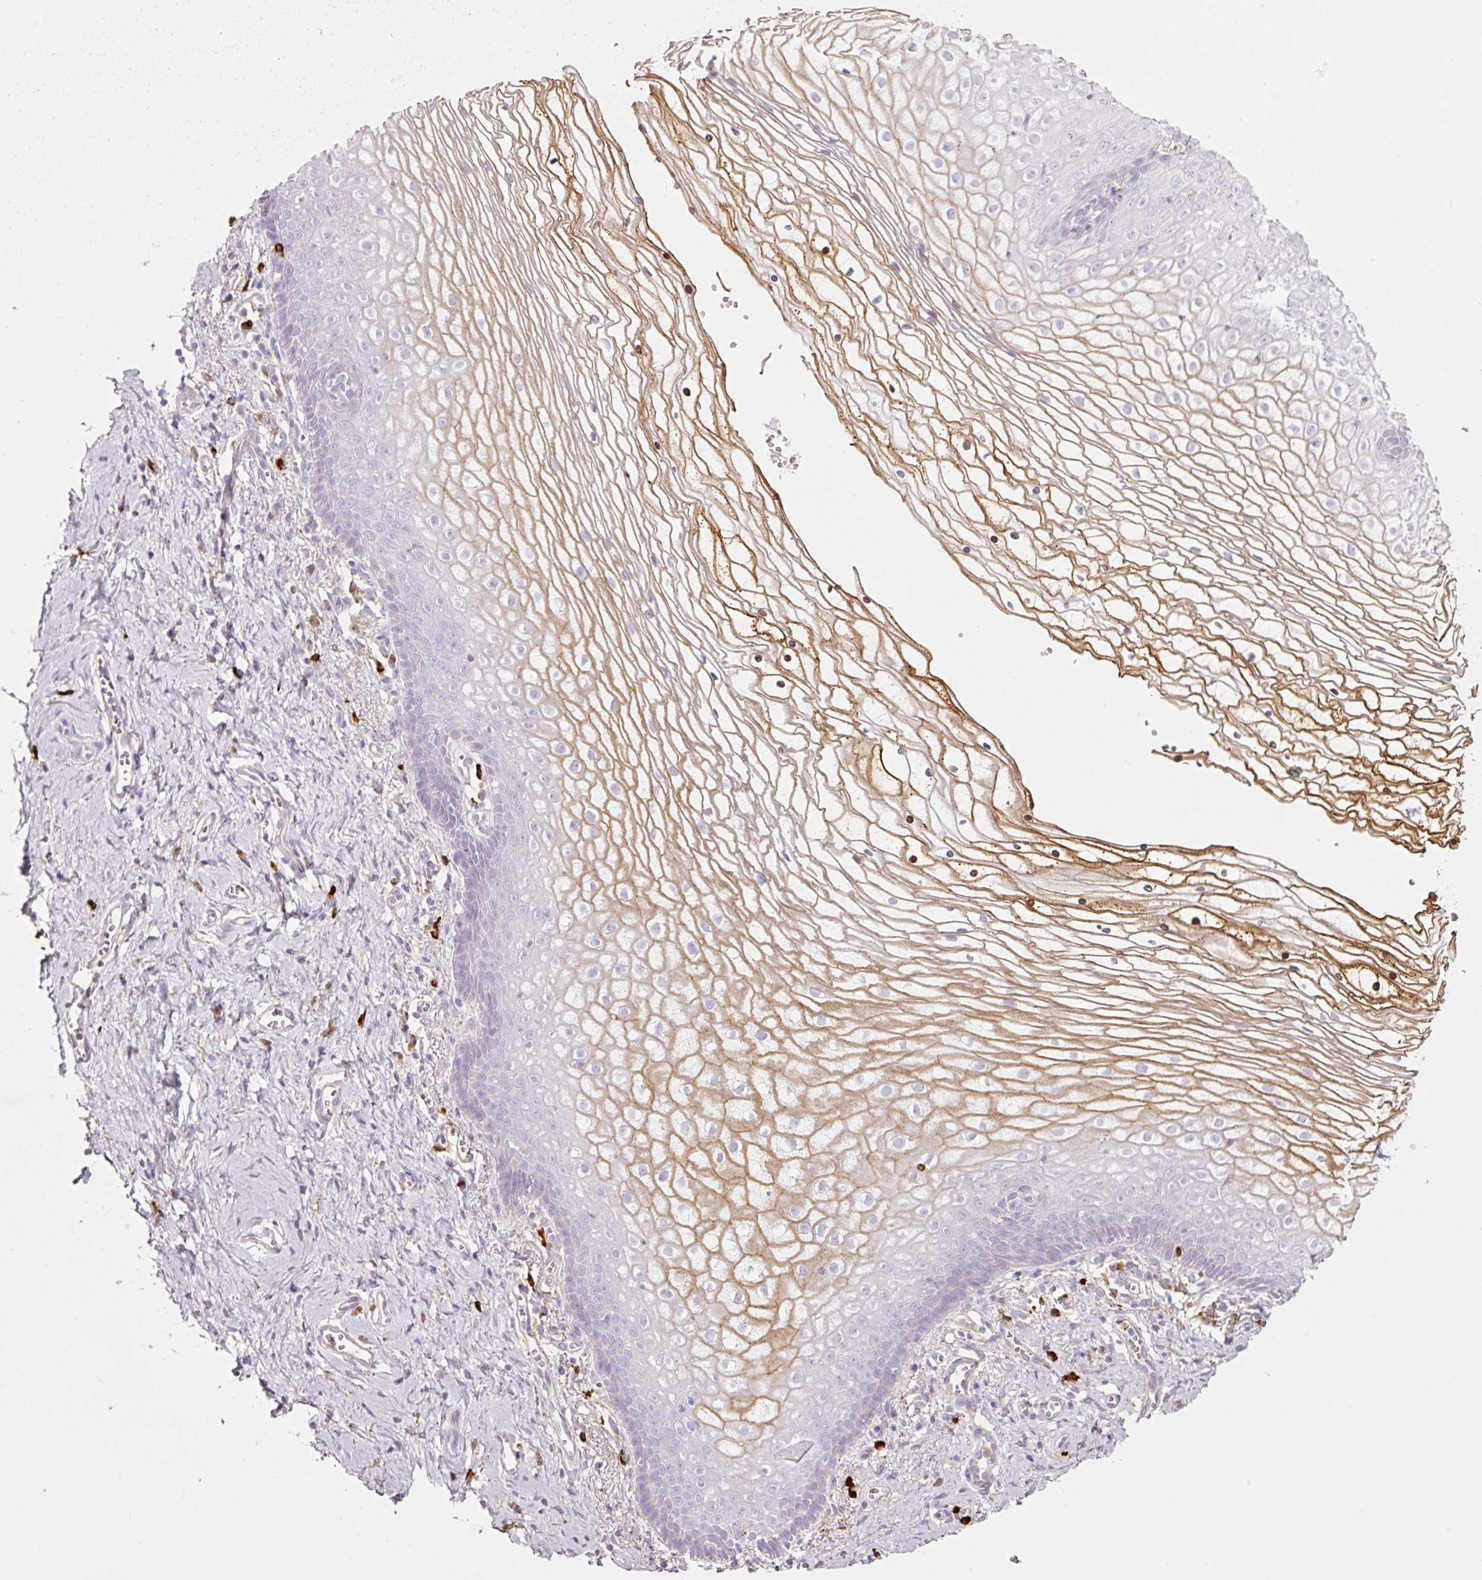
{"staining": {"intensity": "moderate", "quantity": "<25%", "location": "cytoplasmic/membranous"}, "tissue": "vagina", "cell_type": "Squamous epithelial cells", "image_type": "normal", "snomed": [{"axis": "morphology", "description": "Normal tissue, NOS"}, {"axis": "topography", "description": "Vagina"}], "caption": "A histopathology image showing moderate cytoplasmic/membranous expression in approximately <25% of squamous epithelial cells in normal vagina, as visualized by brown immunohistochemical staining.", "gene": "TMC8", "patient": {"sex": "female", "age": 56}}